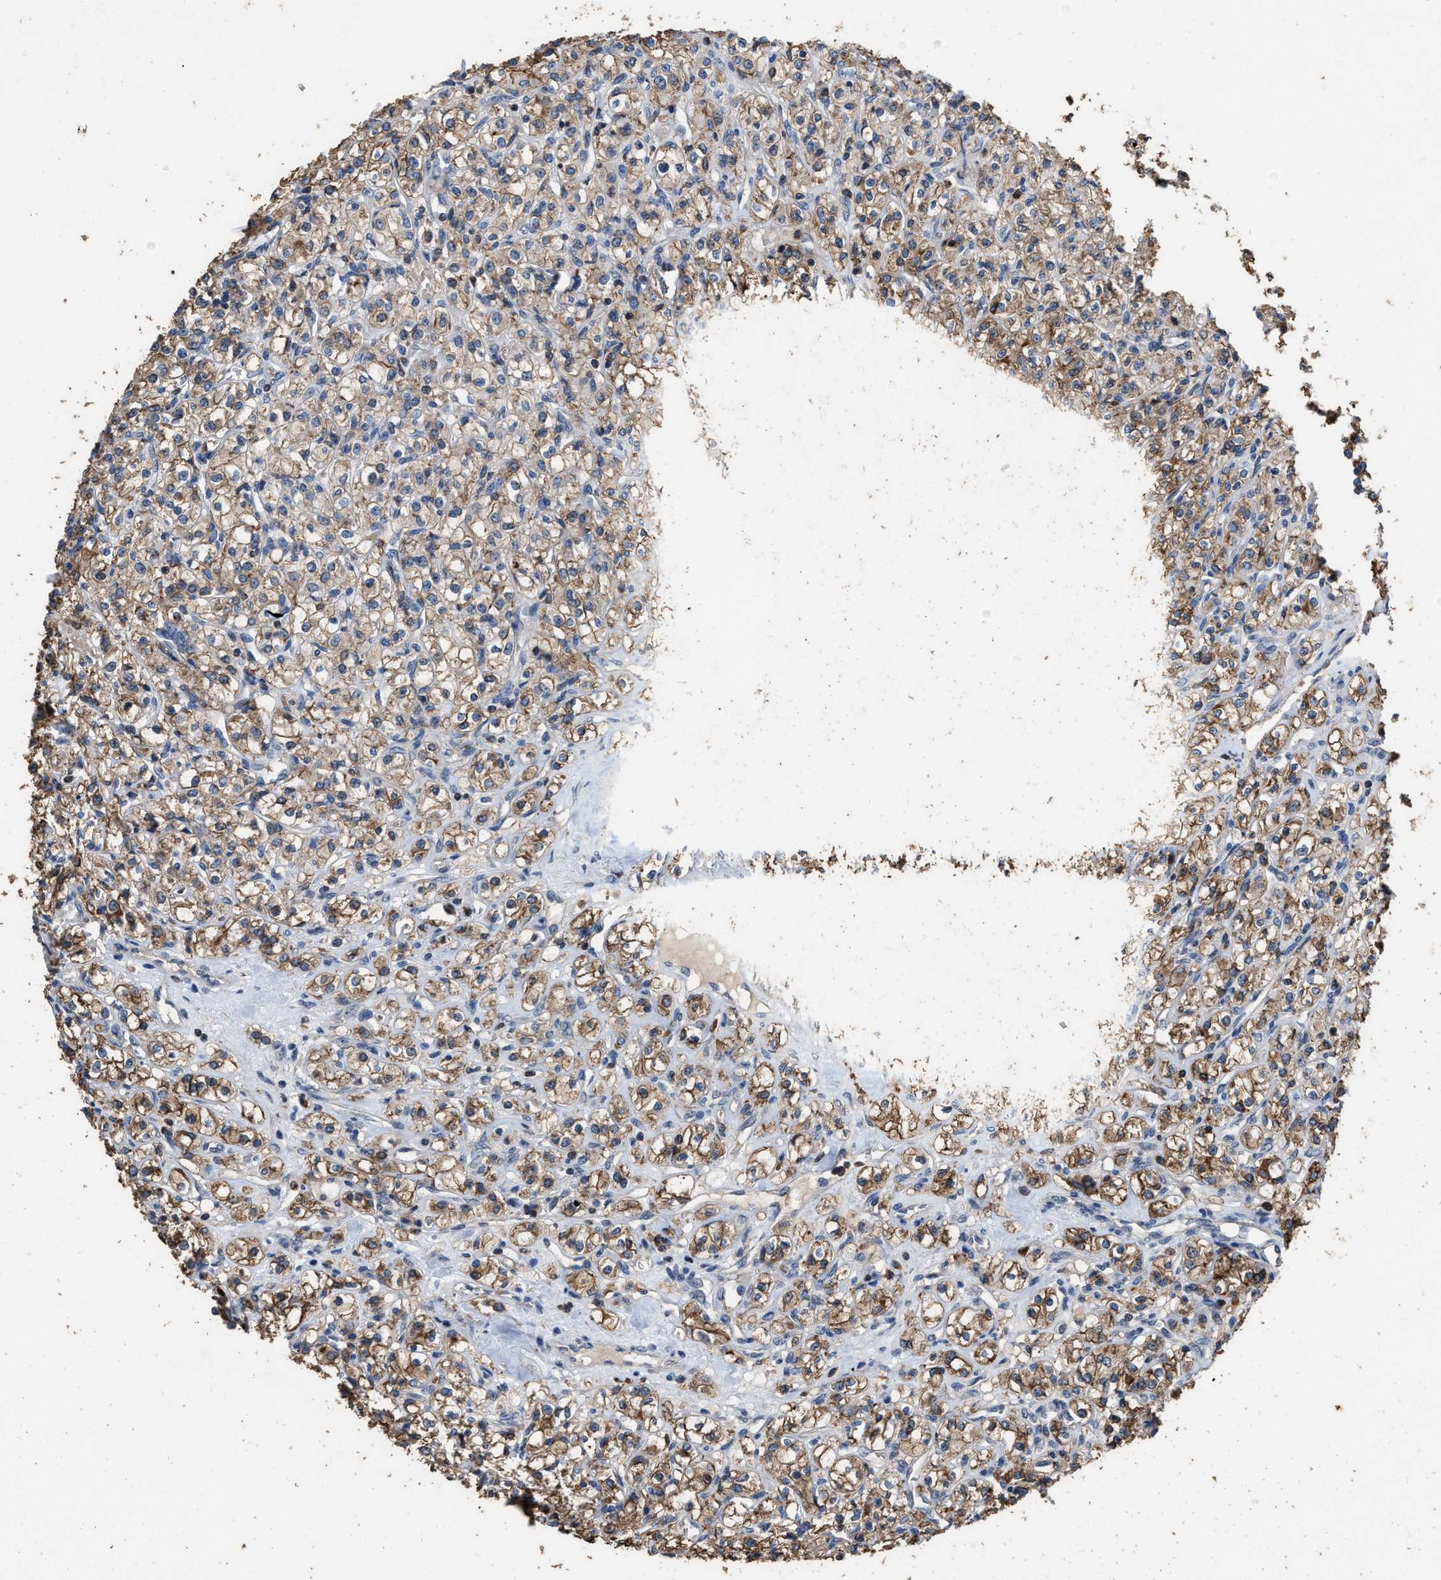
{"staining": {"intensity": "moderate", "quantity": ">75%", "location": "cytoplasmic/membranous"}, "tissue": "renal cancer", "cell_type": "Tumor cells", "image_type": "cancer", "snomed": [{"axis": "morphology", "description": "Adenocarcinoma, NOS"}, {"axis": "topography", "description": "Kidney"}], "caption": "Immunohistochemical staining of renal cancer (adenocarcinoma) shows medium levels of moderate cytoplasmic/membranous staining in about >75% of tumor cells.", "gene": "TDRKH", "patient": {"sex": "male", "age": 77}}